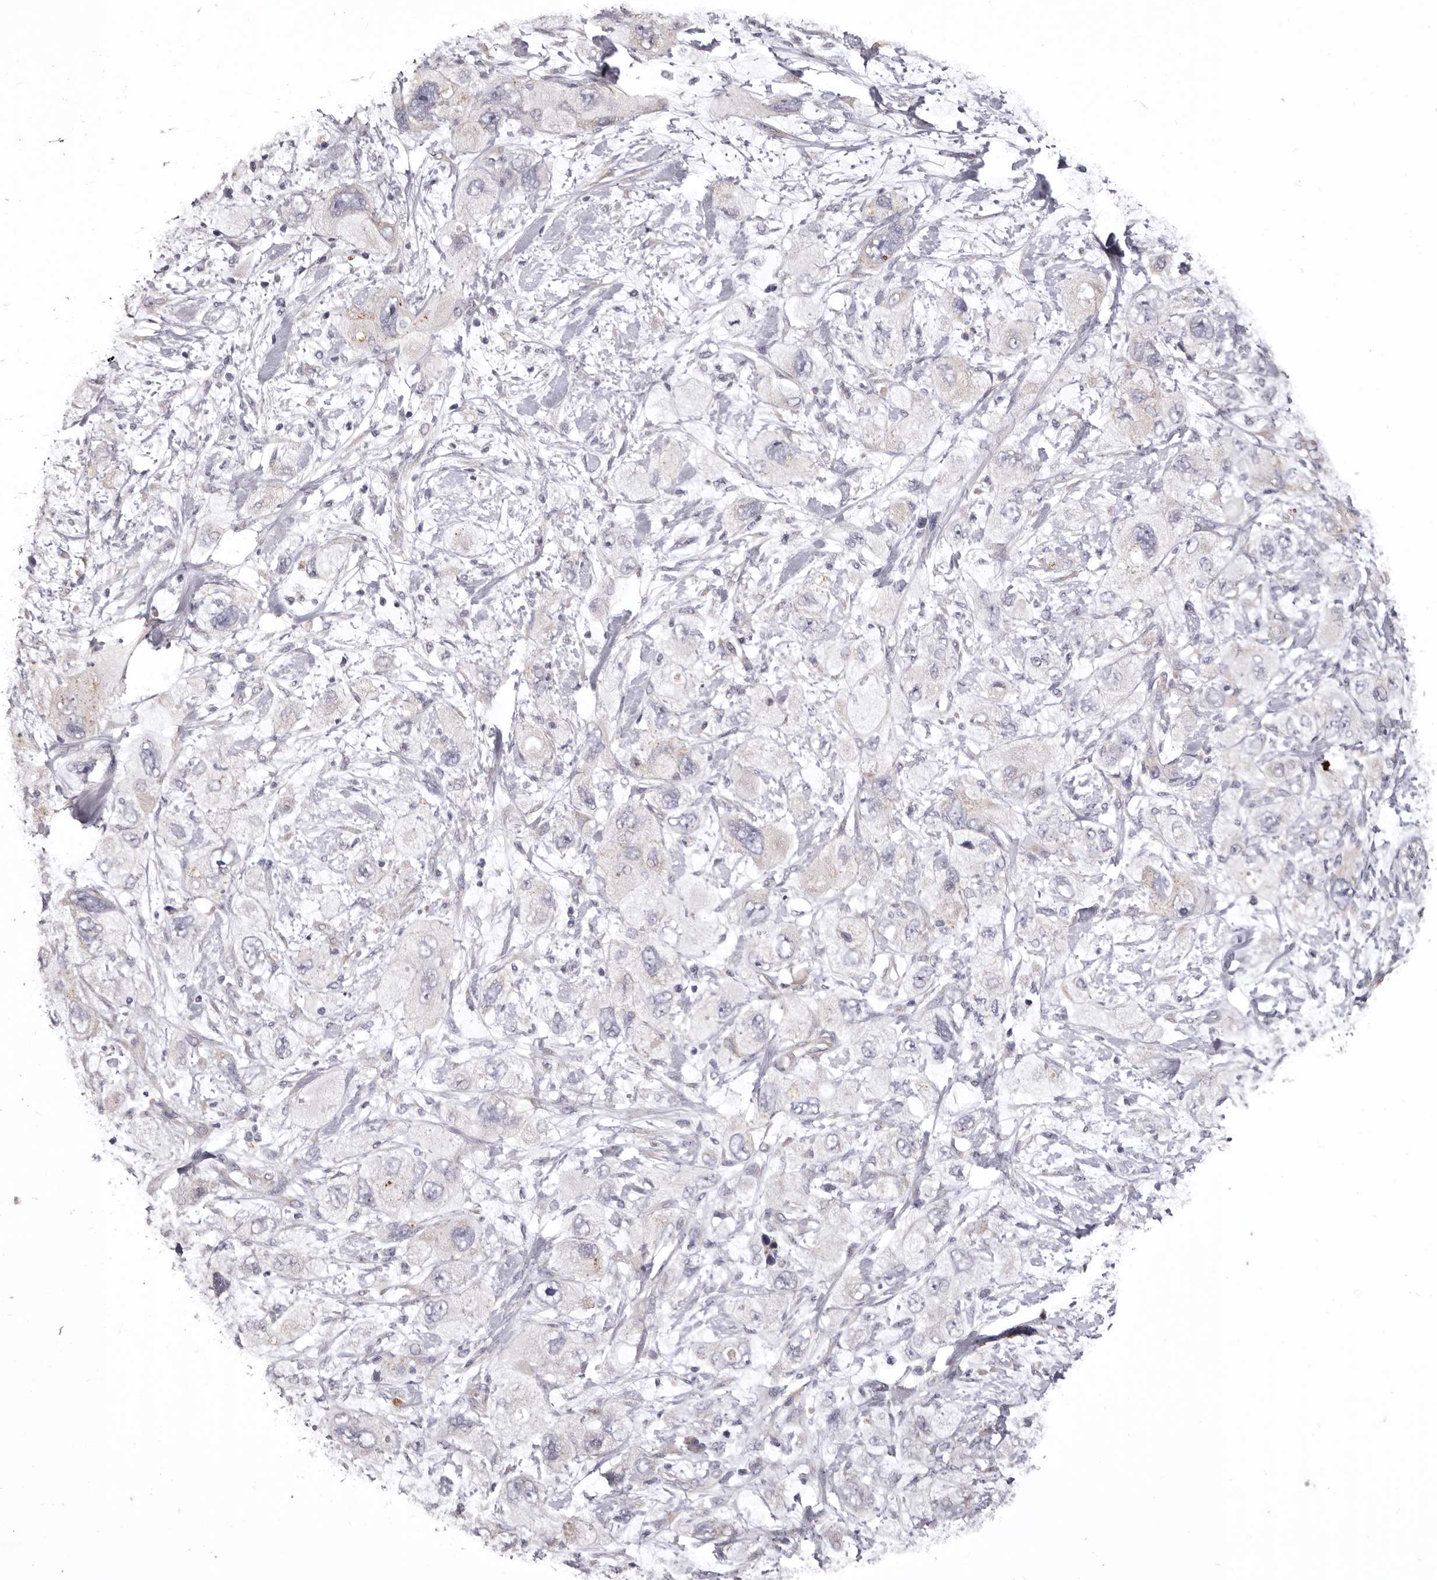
{"staining": {"intensity": "negative", "quantity": "none", "location": "none"}, "tissue": "pancreatic cancer", "cell_type": "Tumor cells", "image_type": "cancer", "snomed": [{"axis": "morphology", "description": "Adenocarcinoma, NOS"}, {"axis": "topography", "description": "Pancreas"}], "caption": "High power microscopy photomicrograph of an immunohistochemistry (IHC) image of pancreatic cancer, revealing no significant positivity in tumor cells.", "gene": "ETNK1", "patient": {"sex": "female", "age": 73}}